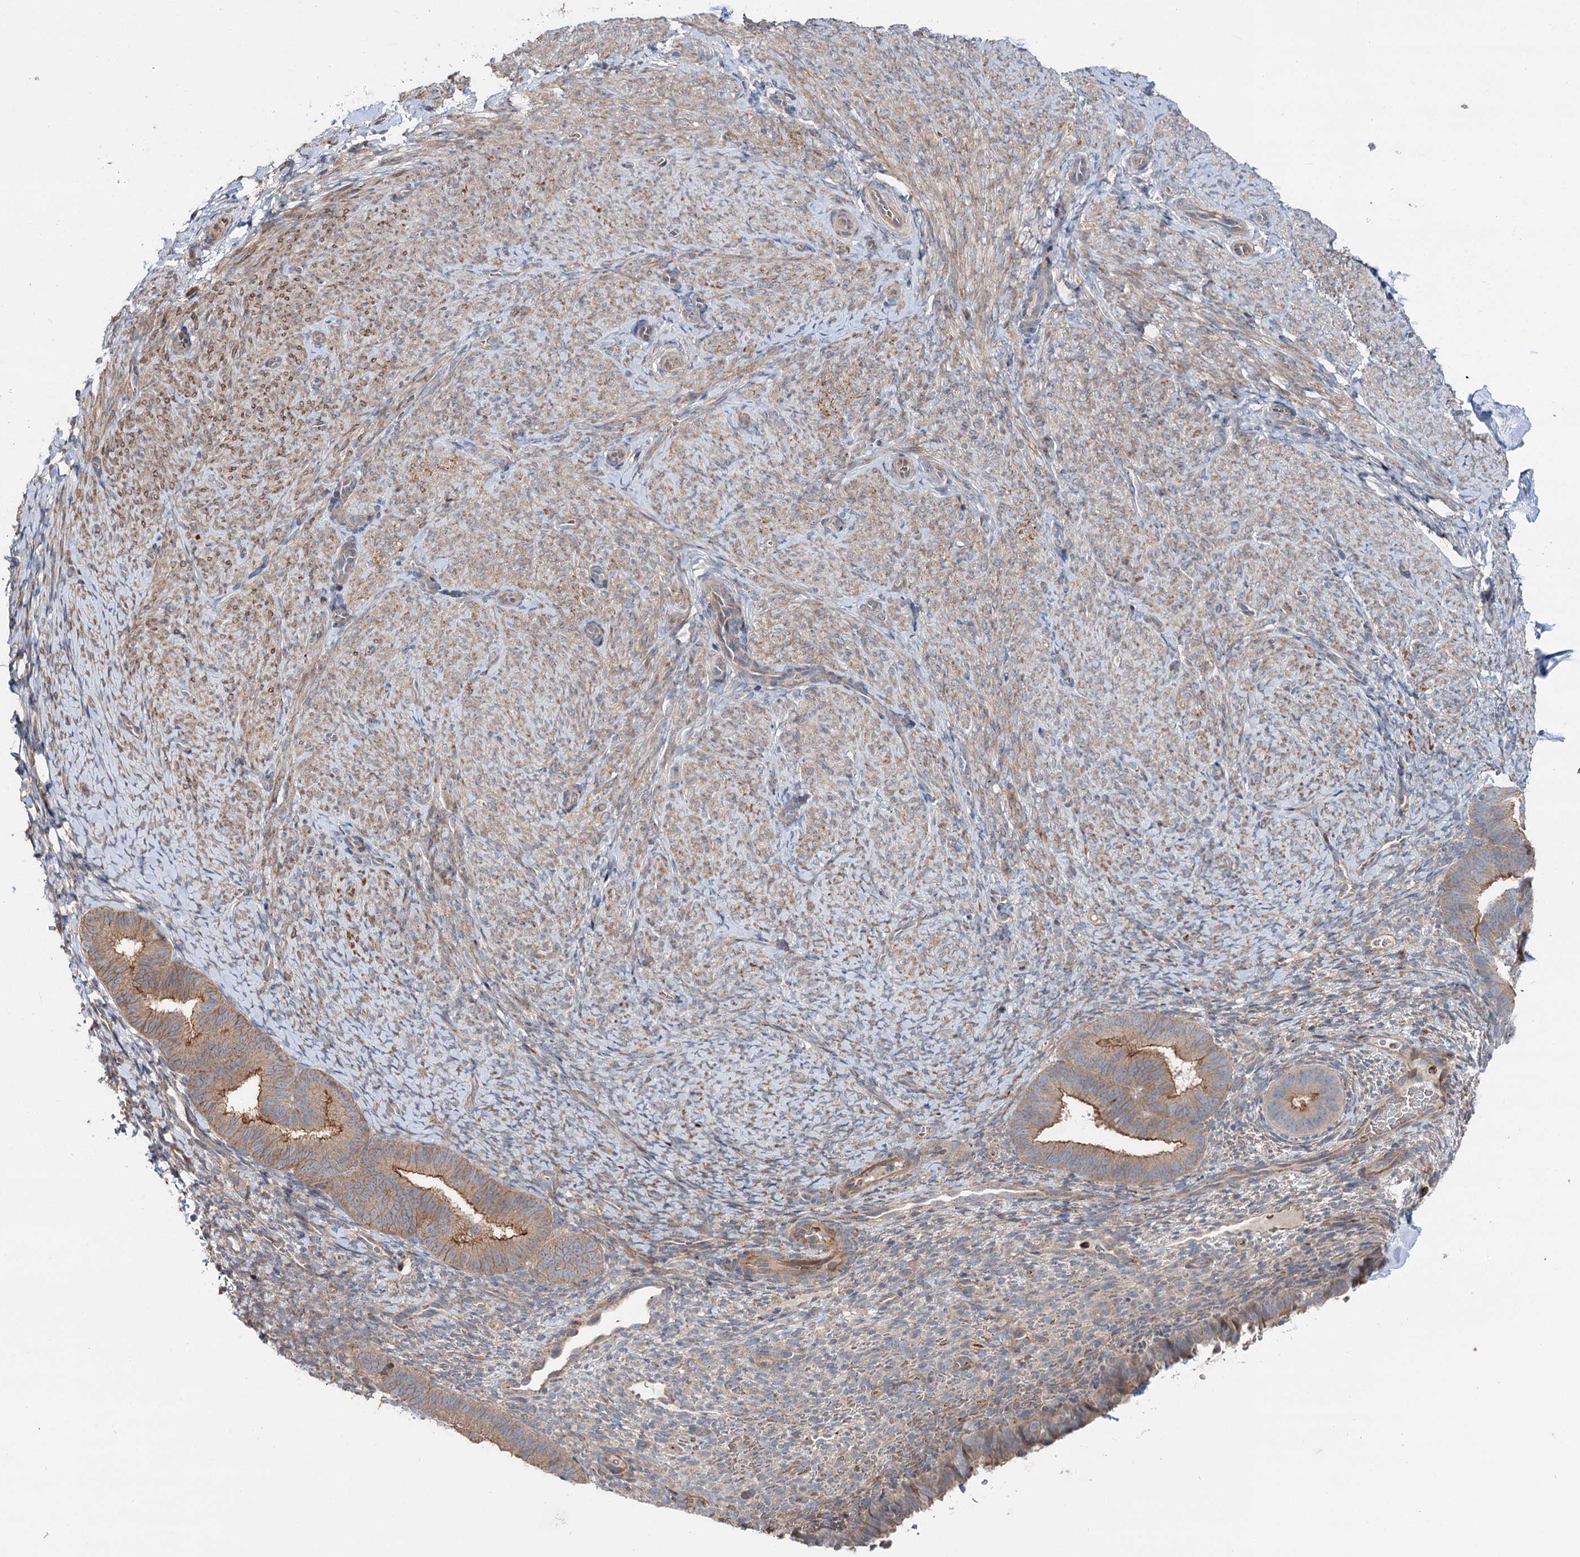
{"staining": {"intensity": "negative", "quantity": "none", "location": "none"}, "tissue": "endometrium", "cell_type": "Cells in endometrial stroma", "image_type": "normal", "snomed": [{"axis": "morphology", "description": "Normal tissue, NOS"}, {"axis": "topography", "description": "Endometrium"}], "caption": "Immunohistochemistry image of unremarkable endometrium stained for a protein (brown), which displays no expression in cells in endometrial stroma.", "gene": "PTDSS2", "patient": {"sex": "female", "age": 65}}